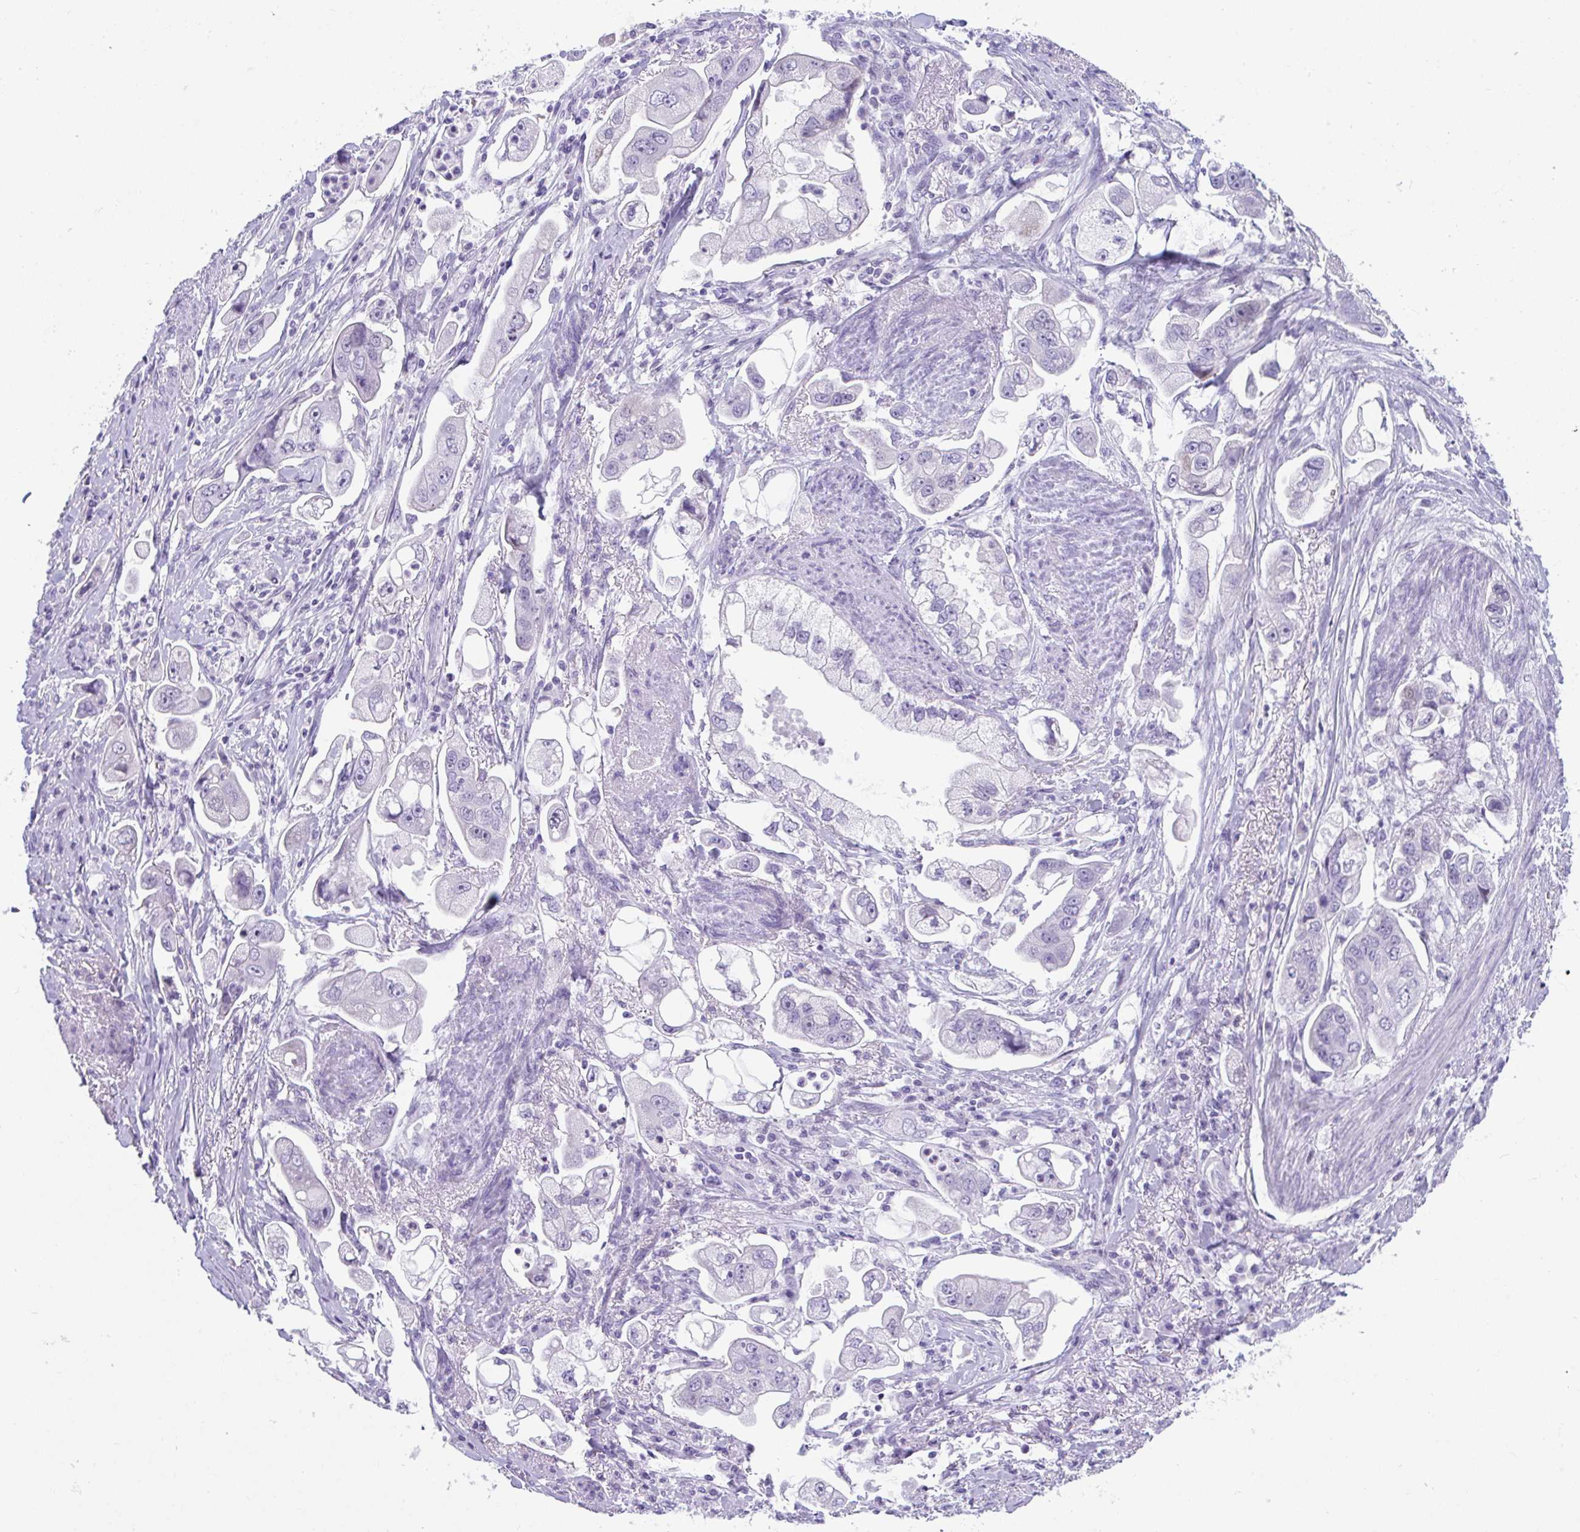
{"staining": {"intensity": "negative", "quantity": "none", "location": "none"}, "tissue": "stomach cancer", "cell_type": "Tumor cells", "image_type": "cancer", "snomed": [{"axis": "morphology", "description": "Adenocarcinoma, NOS"}, {"axis": "topography", "description": "Stomach"}], "caption": "IHC micrograph of neoplastic tissue: stomach adenocarcinoma stained with DAB (3,3'-diaminobenzidine) reveals no significant protein expression in tumor cells.", "gene": "TTC30B", "patient": {"sex": "male", "age": 62}}